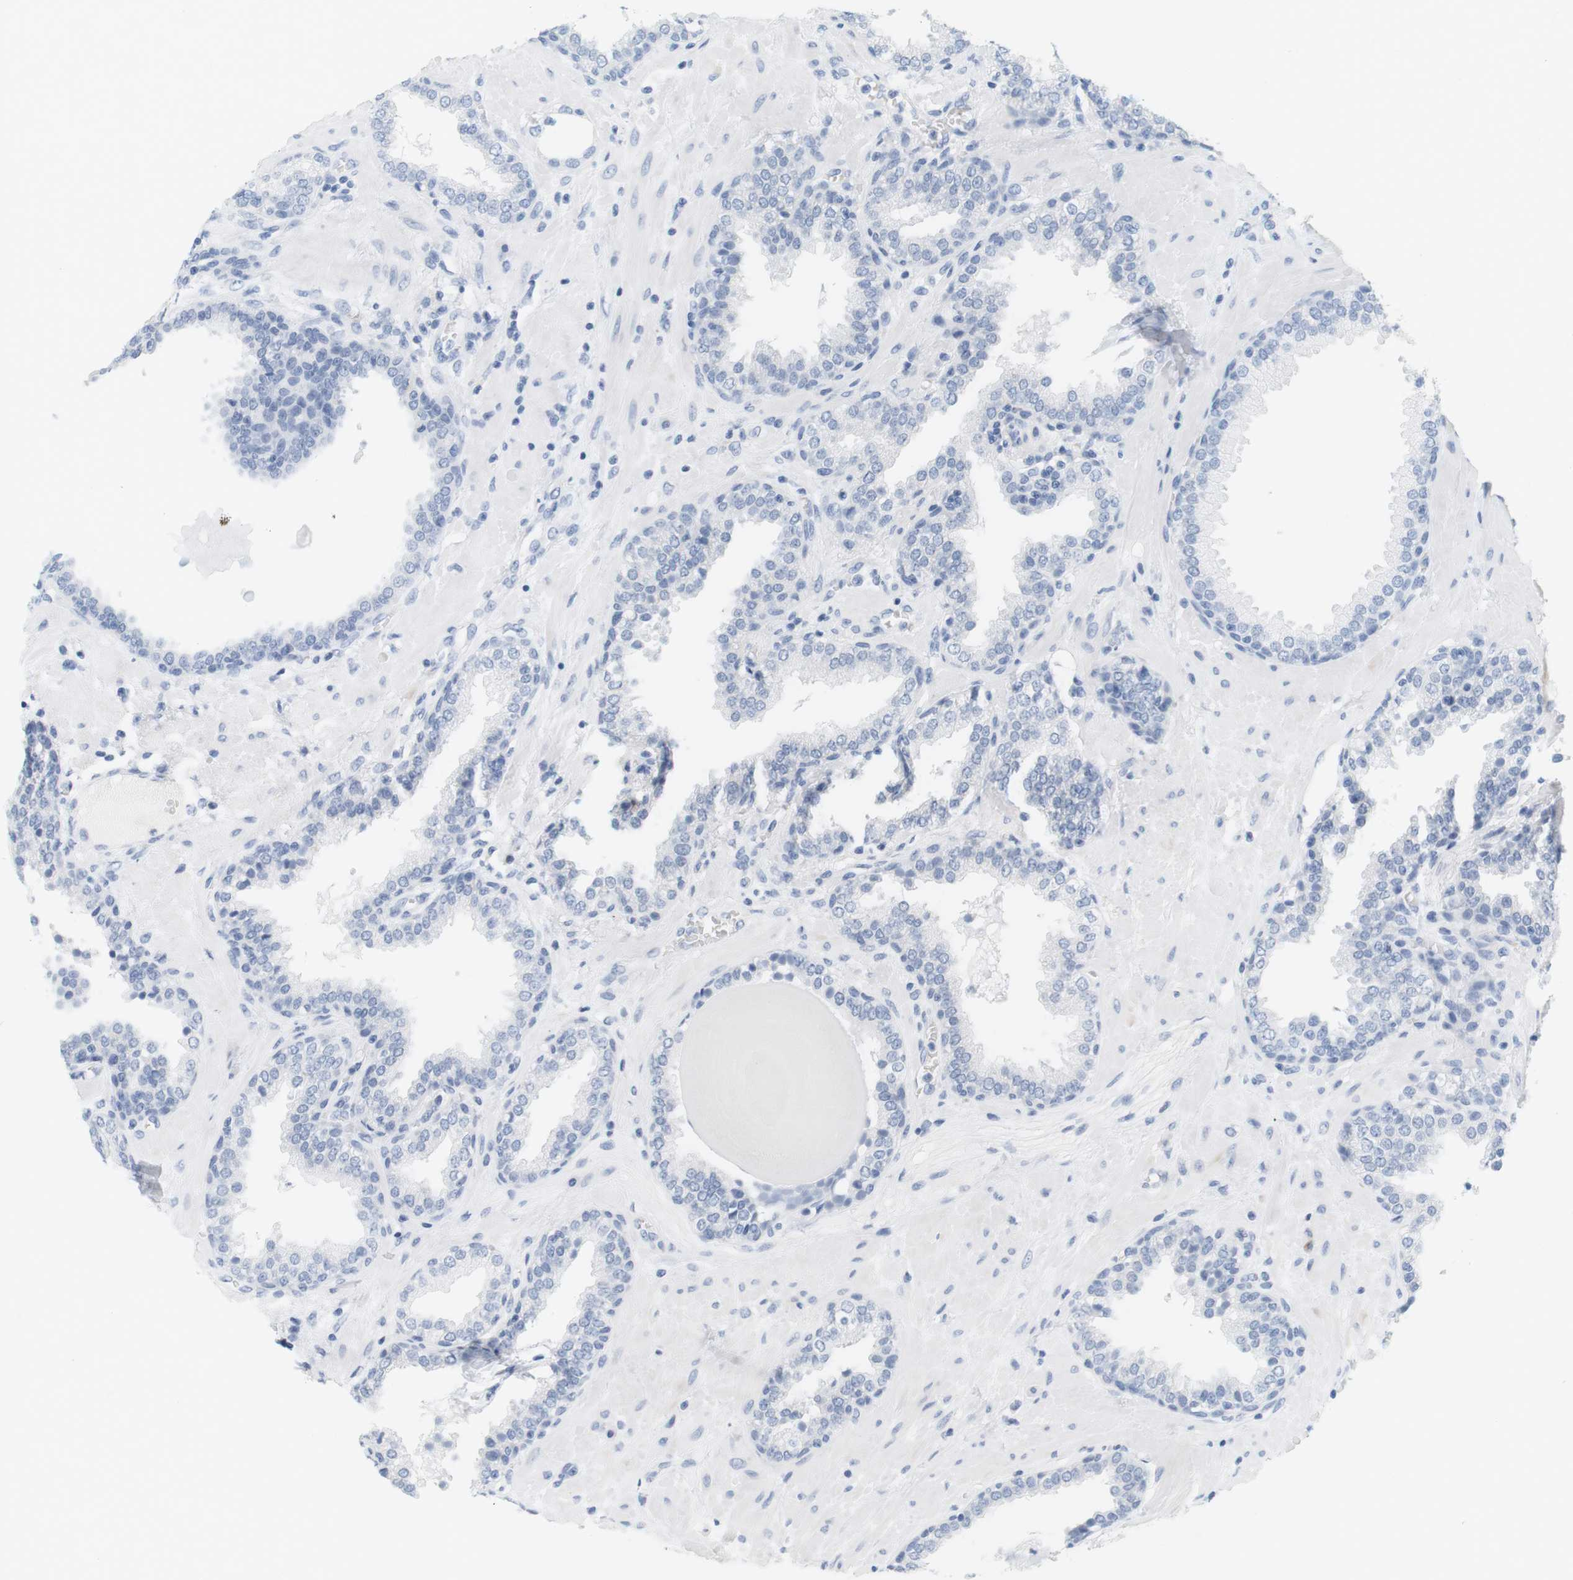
{"staining": {"intensity": "negative", "quantity": "none", "location": "none"}, "tissue": "prostate", "cell_type": "Glandular cells", "image_type": "normal", "snomed": [{"axis": "morphology", "description": "Normal tissue, NOS"}, {"axis": "topography", "description": "Prostate"}], "caption": "Immunohistochemical staining of normal prostate displays no significant expression in glandular cells. Brightfield microscopy of immunohistochemistry stained with DAB (3,3'-diaminobenzidine) (brown) and hematoxylin (blue), captured at high magnification.", "gene": "OPRM1", "patient": {"sex": "male", "age": 51}}